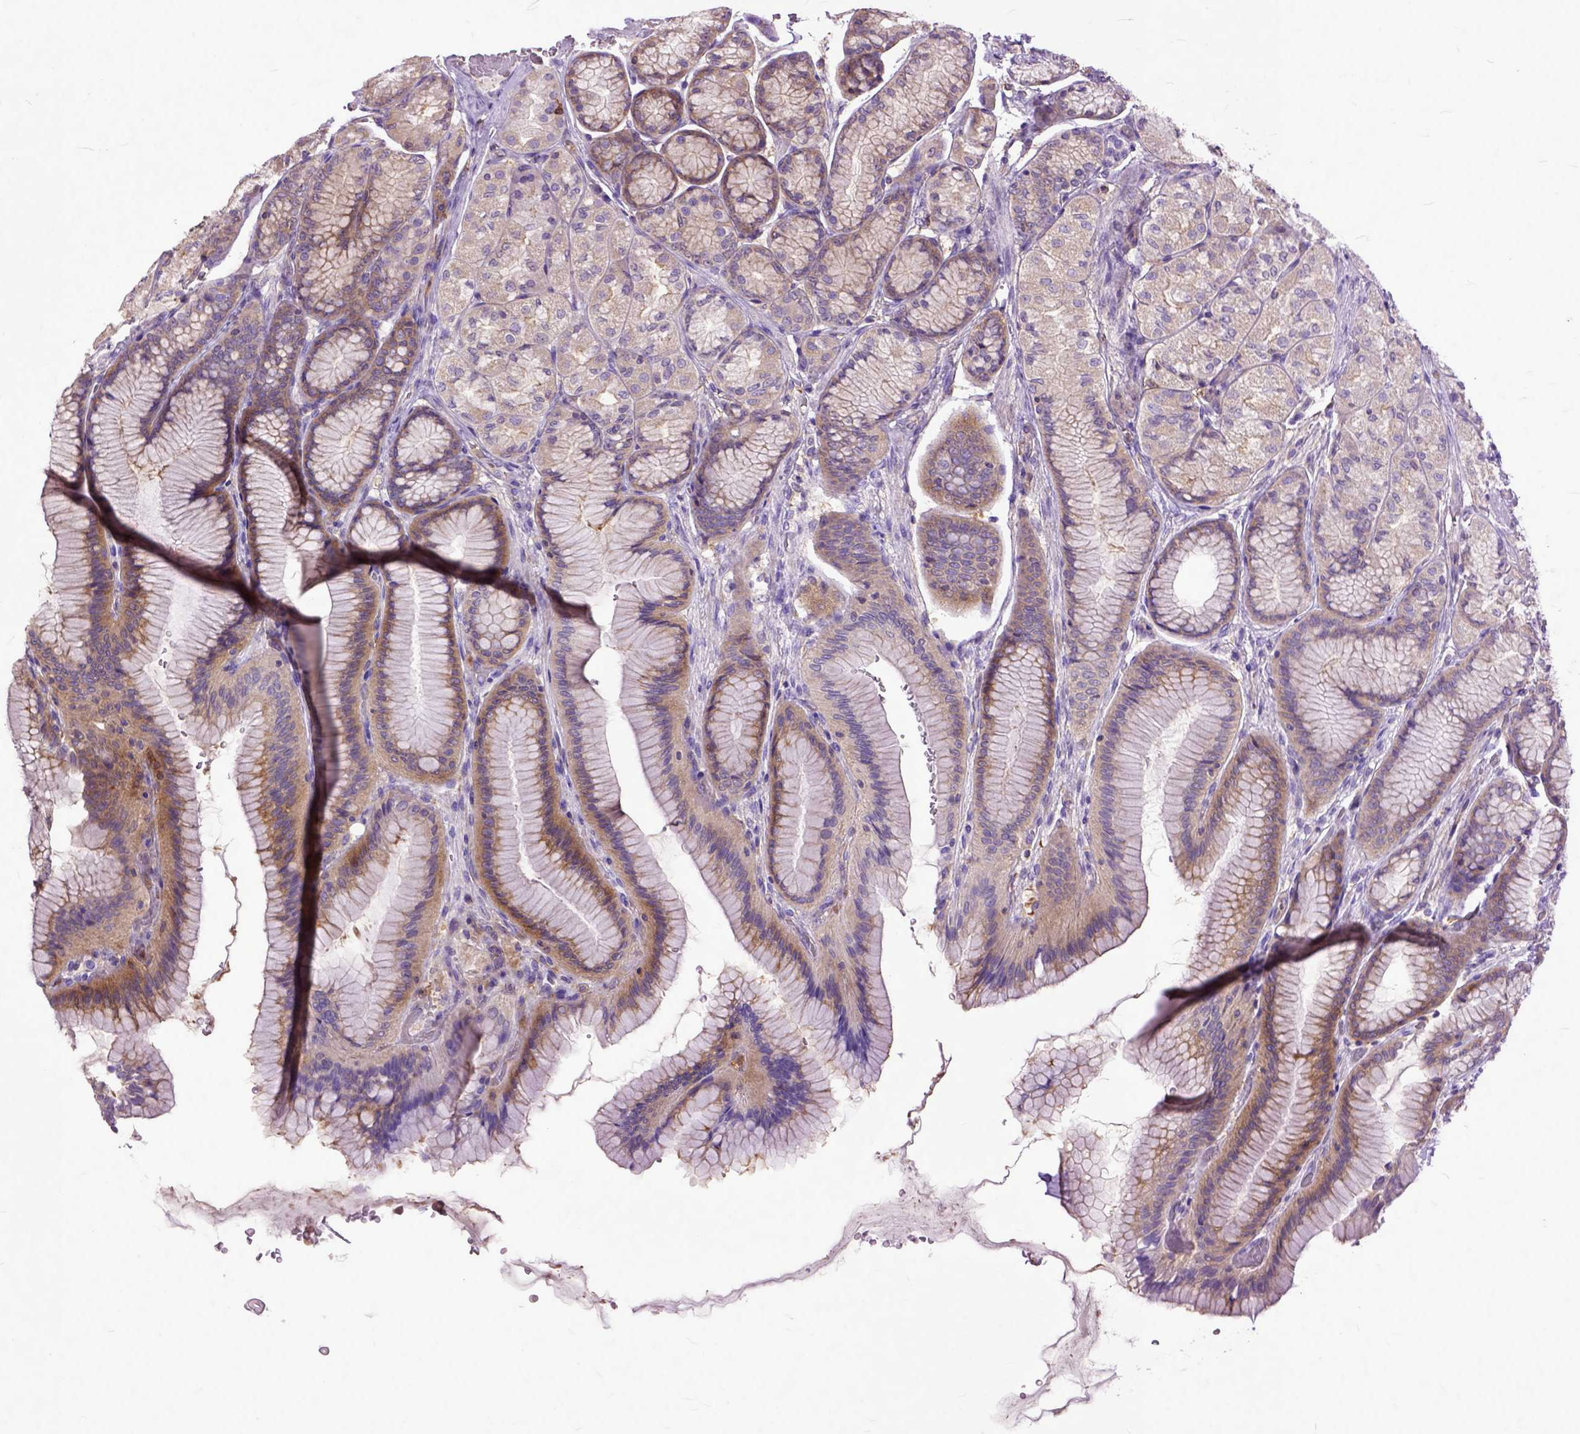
{"staining": {"intensity": "moderate", "quantity": "<25%", "location": "cytoplasmic/membranous"}, "tissue": "stomach", "cell_type": "Glandular cells", "image_type": "normal", "snomed": [{"axis": "morphology", "description": "Normal tissue, NOS"}, {"axis": "morphology", "description": "Adenocarcinoma, NOS"}, {"axis": "morphology", "description": "Adenocarcinoma, High grade"}, {"axis": "topography", "description": "Stomach, upper"}, {"axis": "topography", "description": "Stomach"}], "caption": "Immunohistochemistry image of unremarkable stomach: human stomach stained using IHC demonstrates low levels of moderate protein expression localized specifically in the cytoplasmic/membranous of glandular cells, appearing as a cytoplasmic/membranous brown color.", "gene": "NAMPT", "patient": {"sex": "female", "age": 65}}